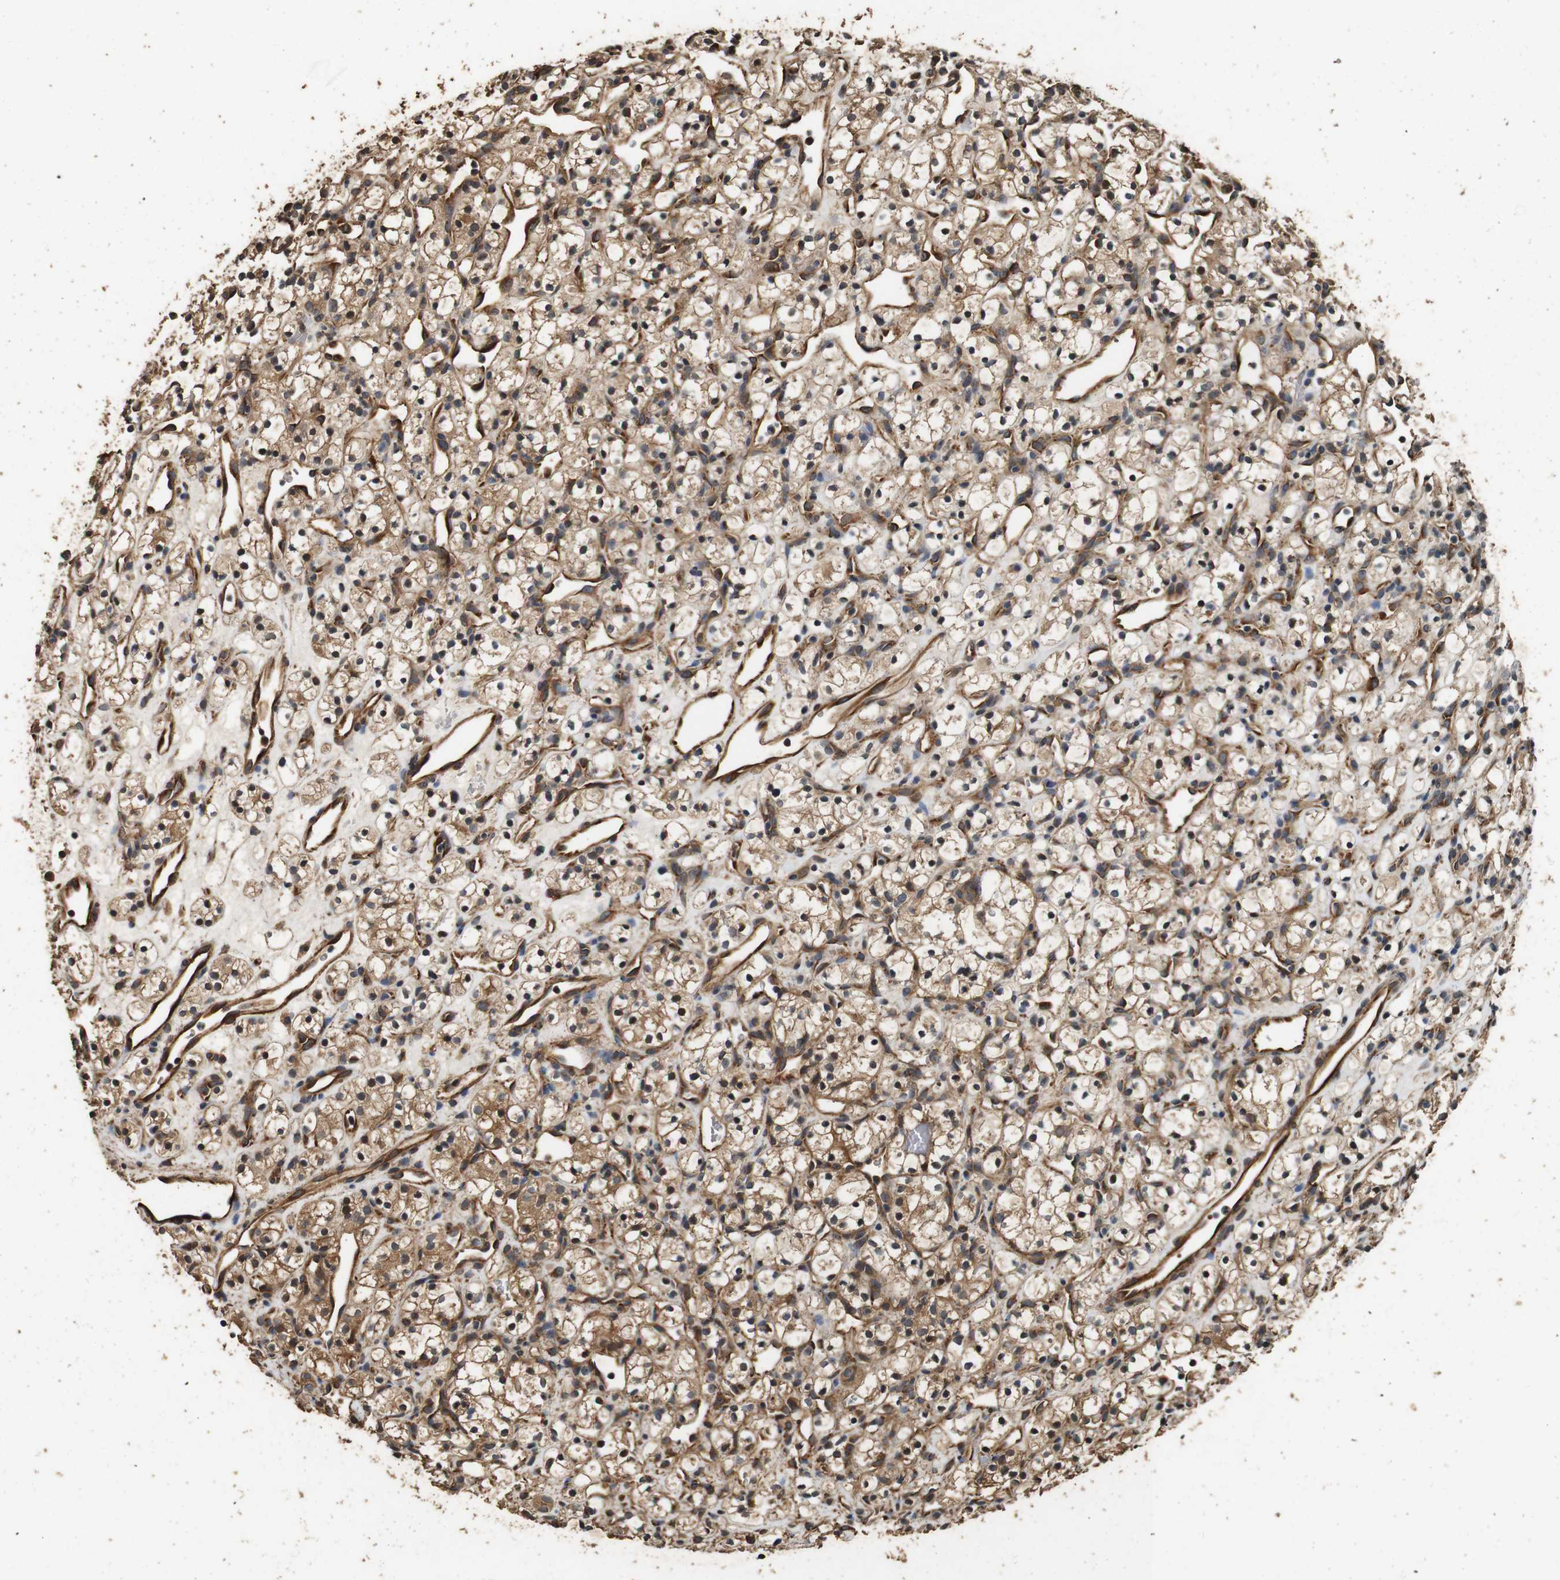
{"staining": {"intensity": "moderate", "quantity": ">75%", "location": "cytoplasmic/membranous"}, "tissue": "renal cancer", "cell_type": "Tumor cells", "image_type": "cancer", "snomed": [{"axis": "morphology", "description": "Adenocarcinoma, NOS"}, {"axis": "topography", "description": "Kidney"}], "caption": "Immunohistochemical staining of renal adenocarcinoma displays medium levels of moderate cytoplasmic/membranous expression in approximately >75% of tumor cells. The staining was performed using DAB to visualize the protein expression in brown, while the nuclei were stained in blue with hematoxylin (Magnification: 20x).", "gene": "CNPY4", "patient": {"sex": "female", "age": 60}}